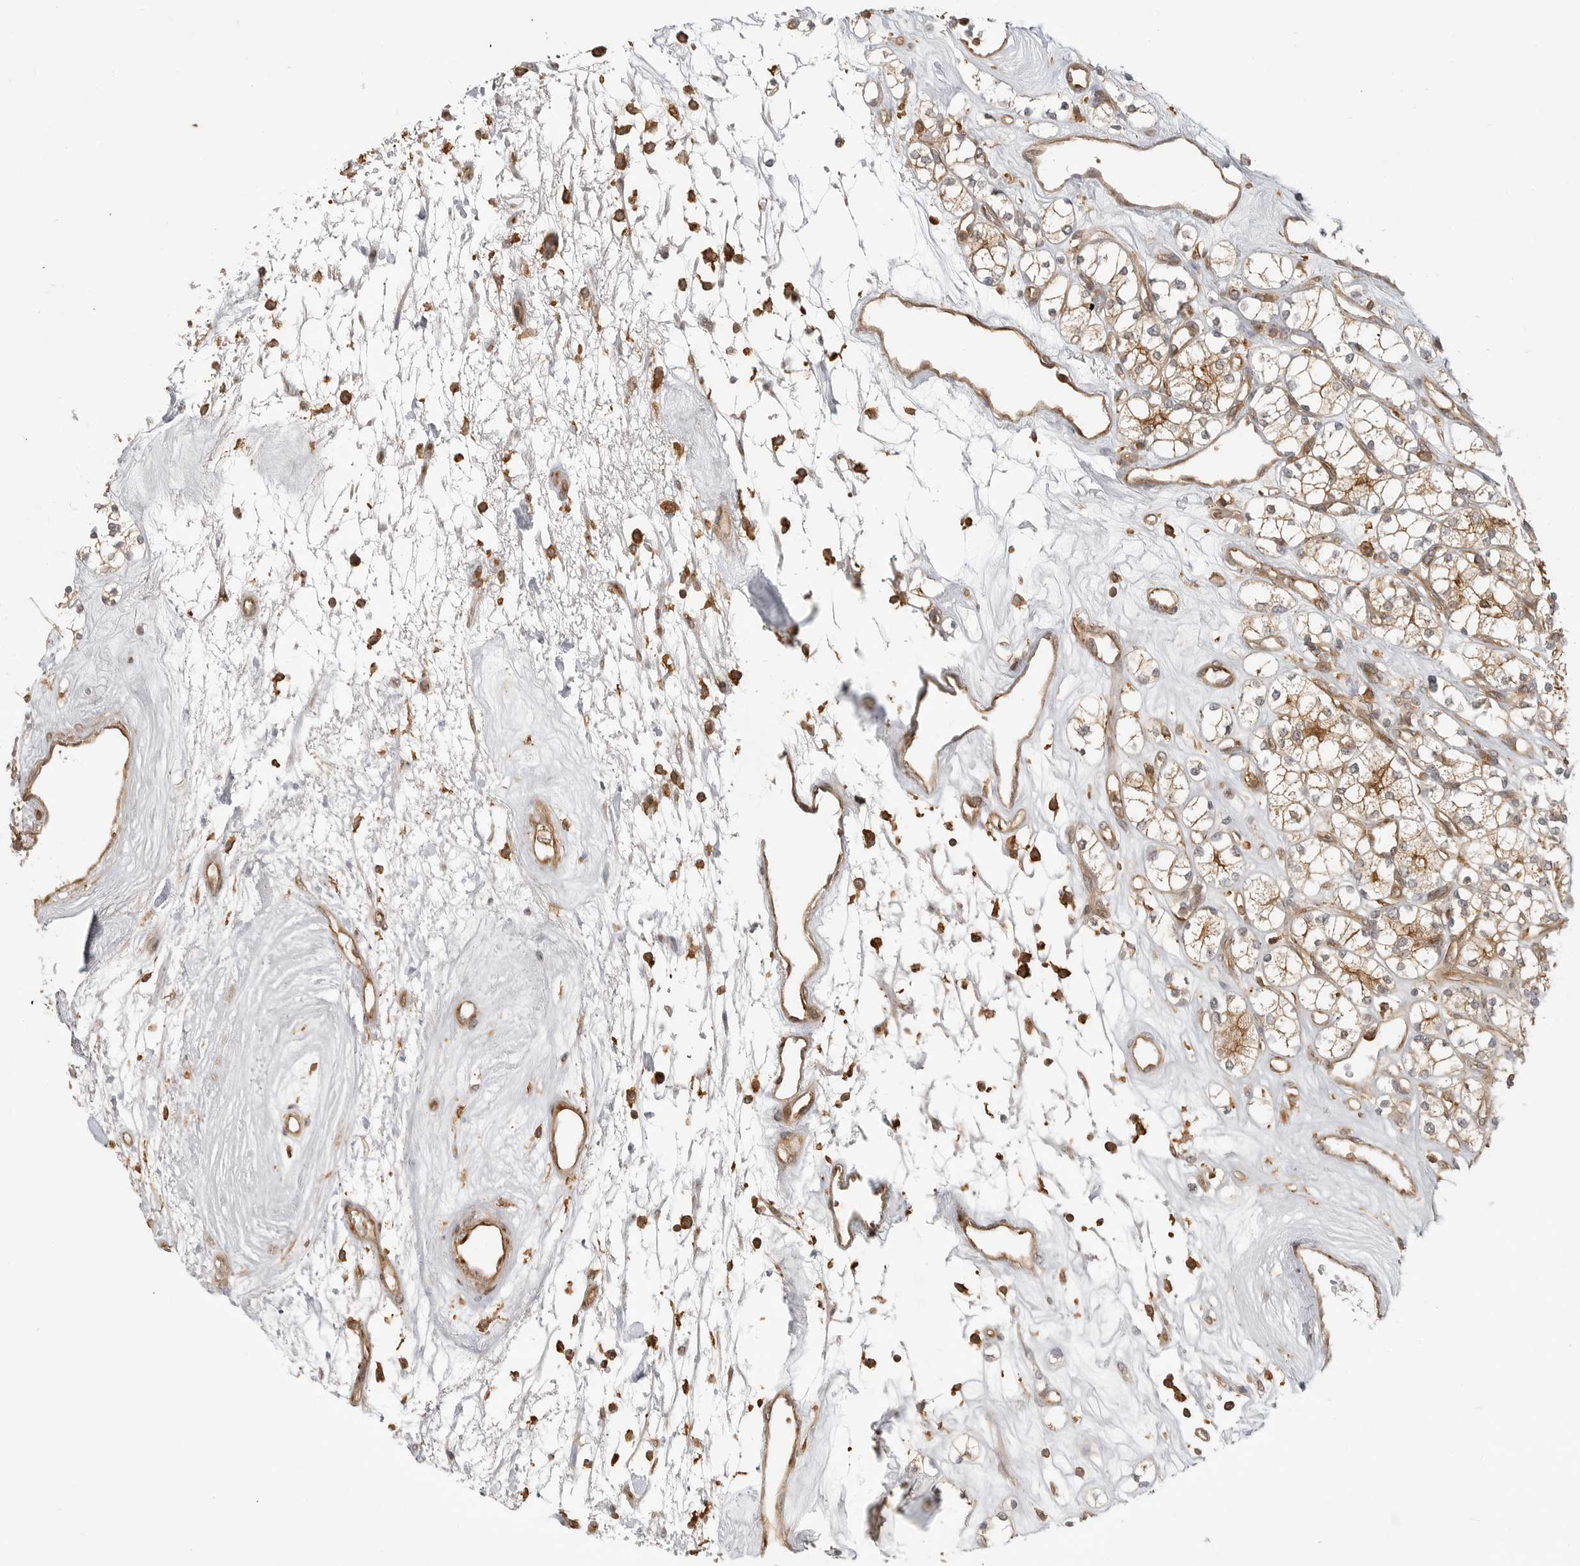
{"staining": {"intensity": "moderate", "quantity": "25%-75%", "location": "cytoplasmic/membranous"}, "tissue": "renal cancer", "cell_type": "Tumor cells", "image_type": "cancer", "snomed": [{"axis": "morphology", "description": "Adenocarcinoma, NOS"}, {"axis": "topography", "description": "Kidney"}], "caption": "This micrograph demonstrates IHC staining of human renal cancer, with medium moderate cytoplasmic/membranous expression in approximately 25%-75% of tumor cells.", "gene": "FAT3", "patient": {"sex": "male", "age": 77}}